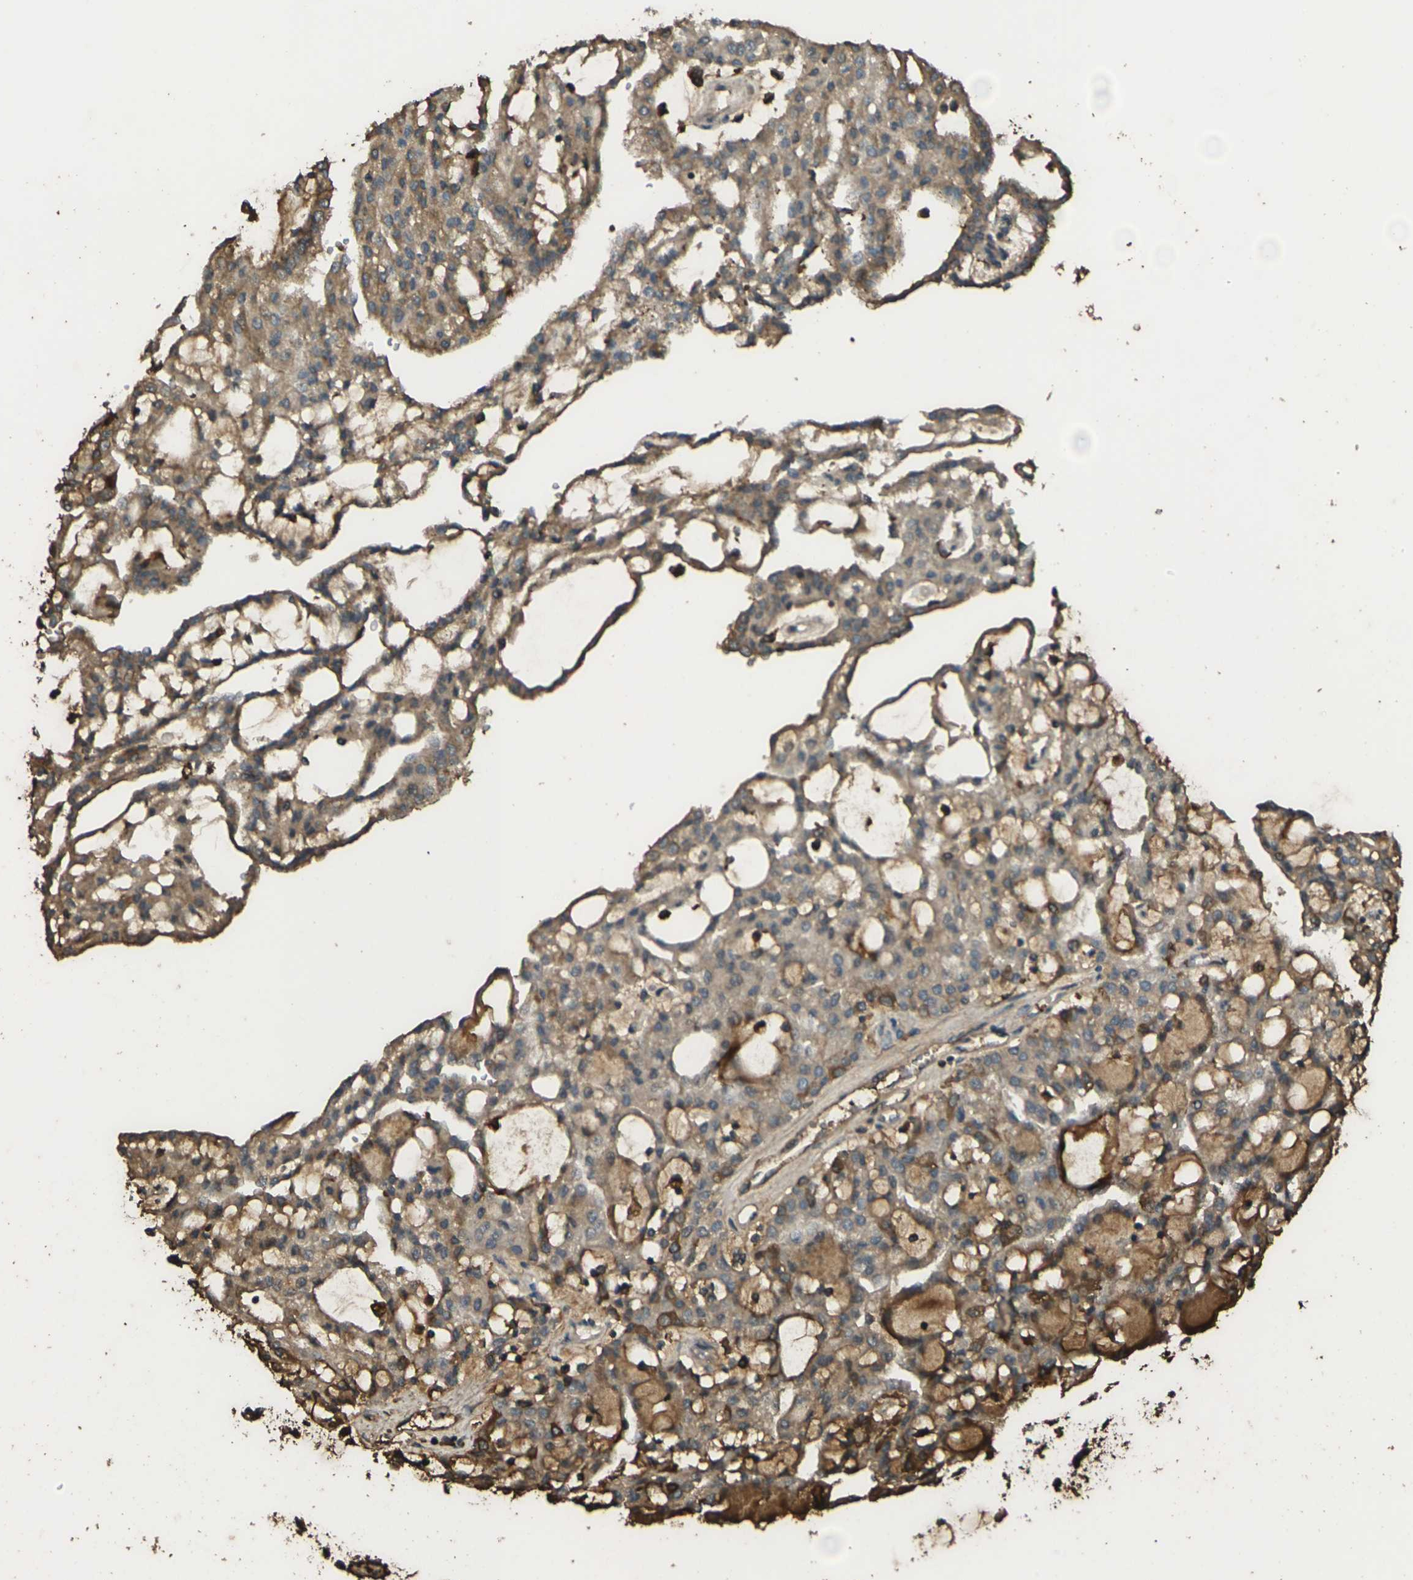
{"staining": {"intensity": "moderate", "quantity": ">75%", "location": "cytoplasmic/membranous"}, "tissue": "renal cancer", "cell_type": "Tumor cells", "image_type": "cancer", "snomed": [{"axis": "morphology", "description": "Adenocarcinoma, NOS"}, {"axis": "topography", "description": "Kidney"}], "caption": "IHC of renal cancer (adenocarcinoma) shows medium levels of moderate cytoplasmic/membranous expression in approximately >75% of tumor cells.", "gene": "CYP1B1", "patient": {"sex": "male", "age": 63}}